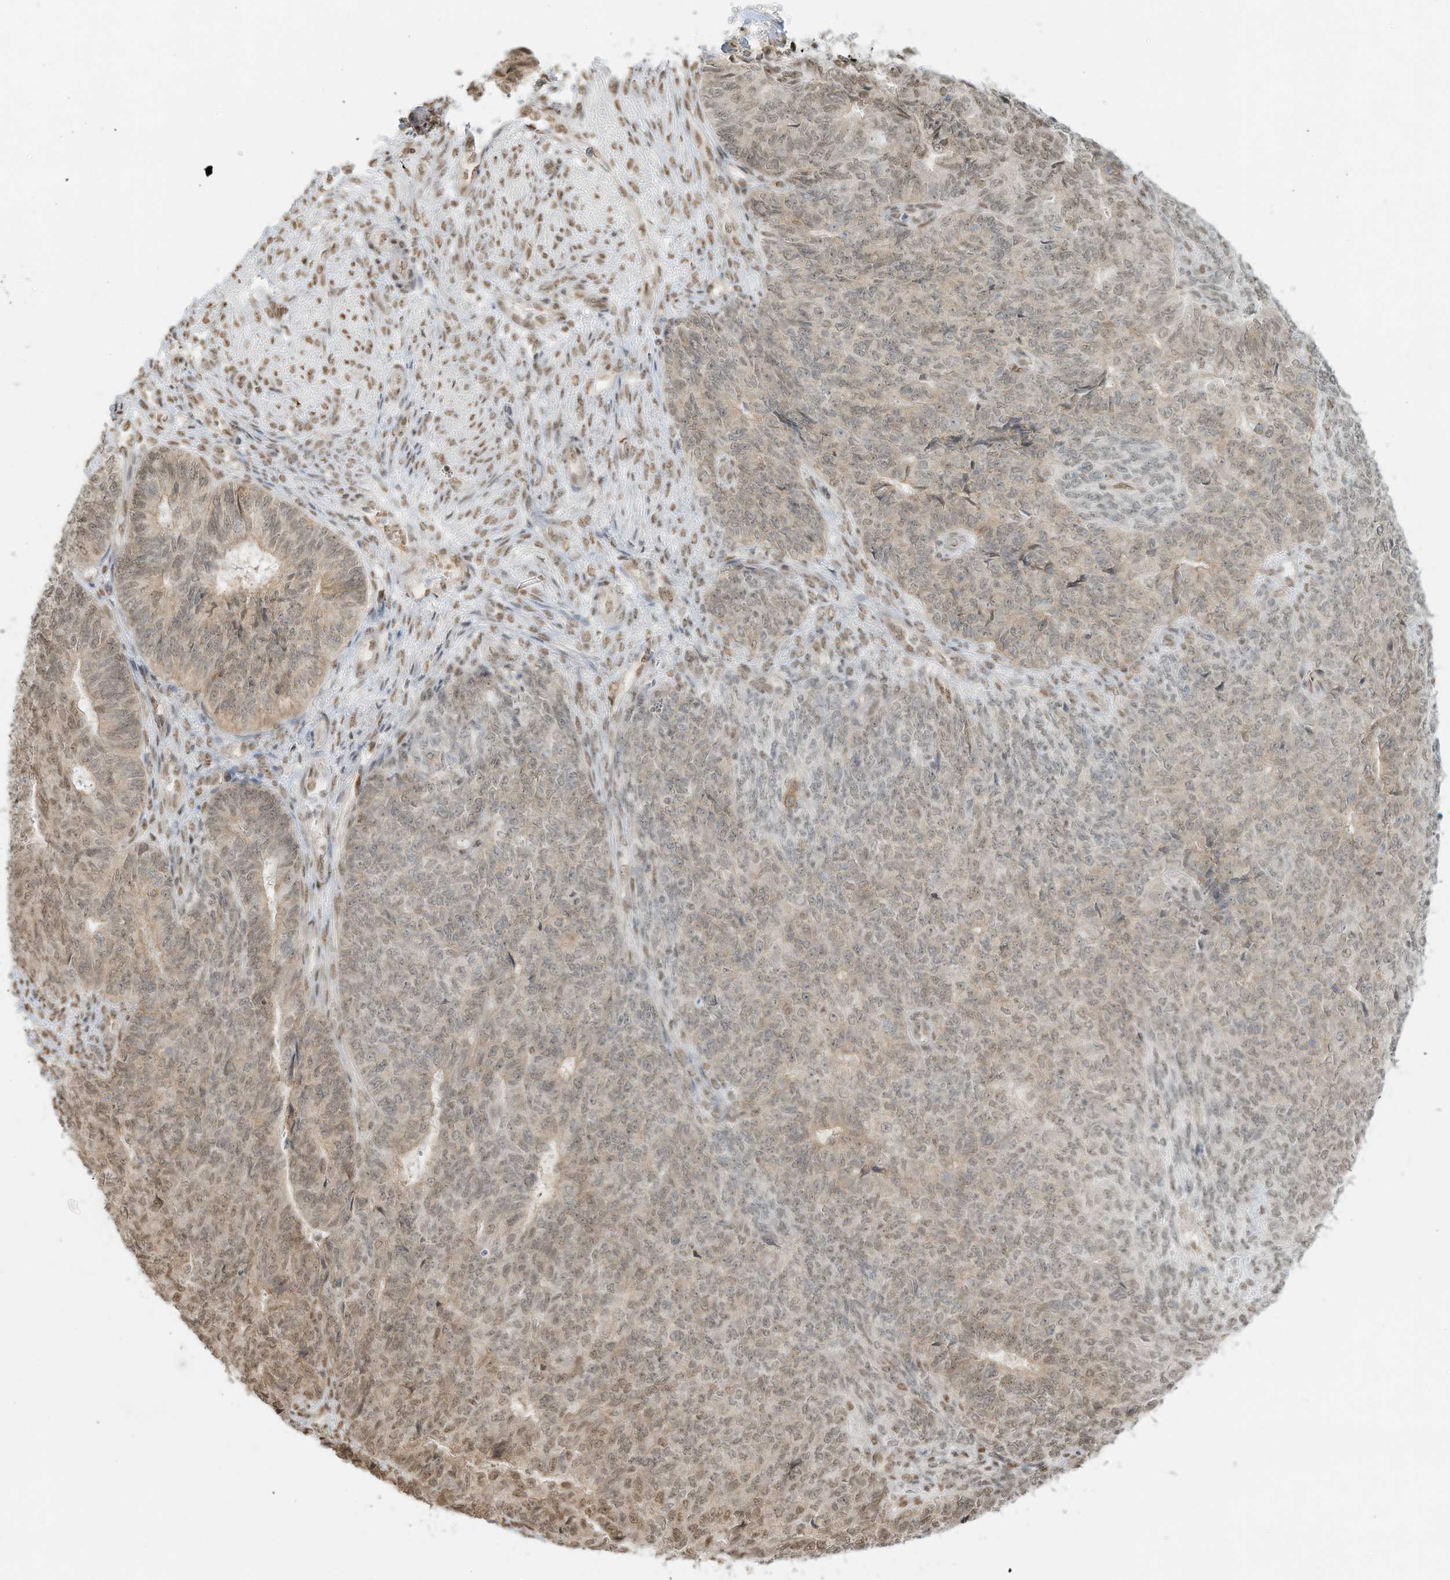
{"staining": {"intensity": "moderate", "quantity": "25%-75%", "location": "nuclear"}, "tissue": "endometrial cancer", "cell_type": "Tumor cells", "image_type": "cancer", "snomed": [{"axis": "morphology", "description": "Adenocarcinoma, NOS"}, {"axis": "topography", "description": "Endometrium"}], "caption": "Human endometrial cancer (adenocarcinoma) stained with a protein marker shows moderate staining in tumor cells.", "gene": "NHSL1", "patient": {"sex": "female", "age": 32}}